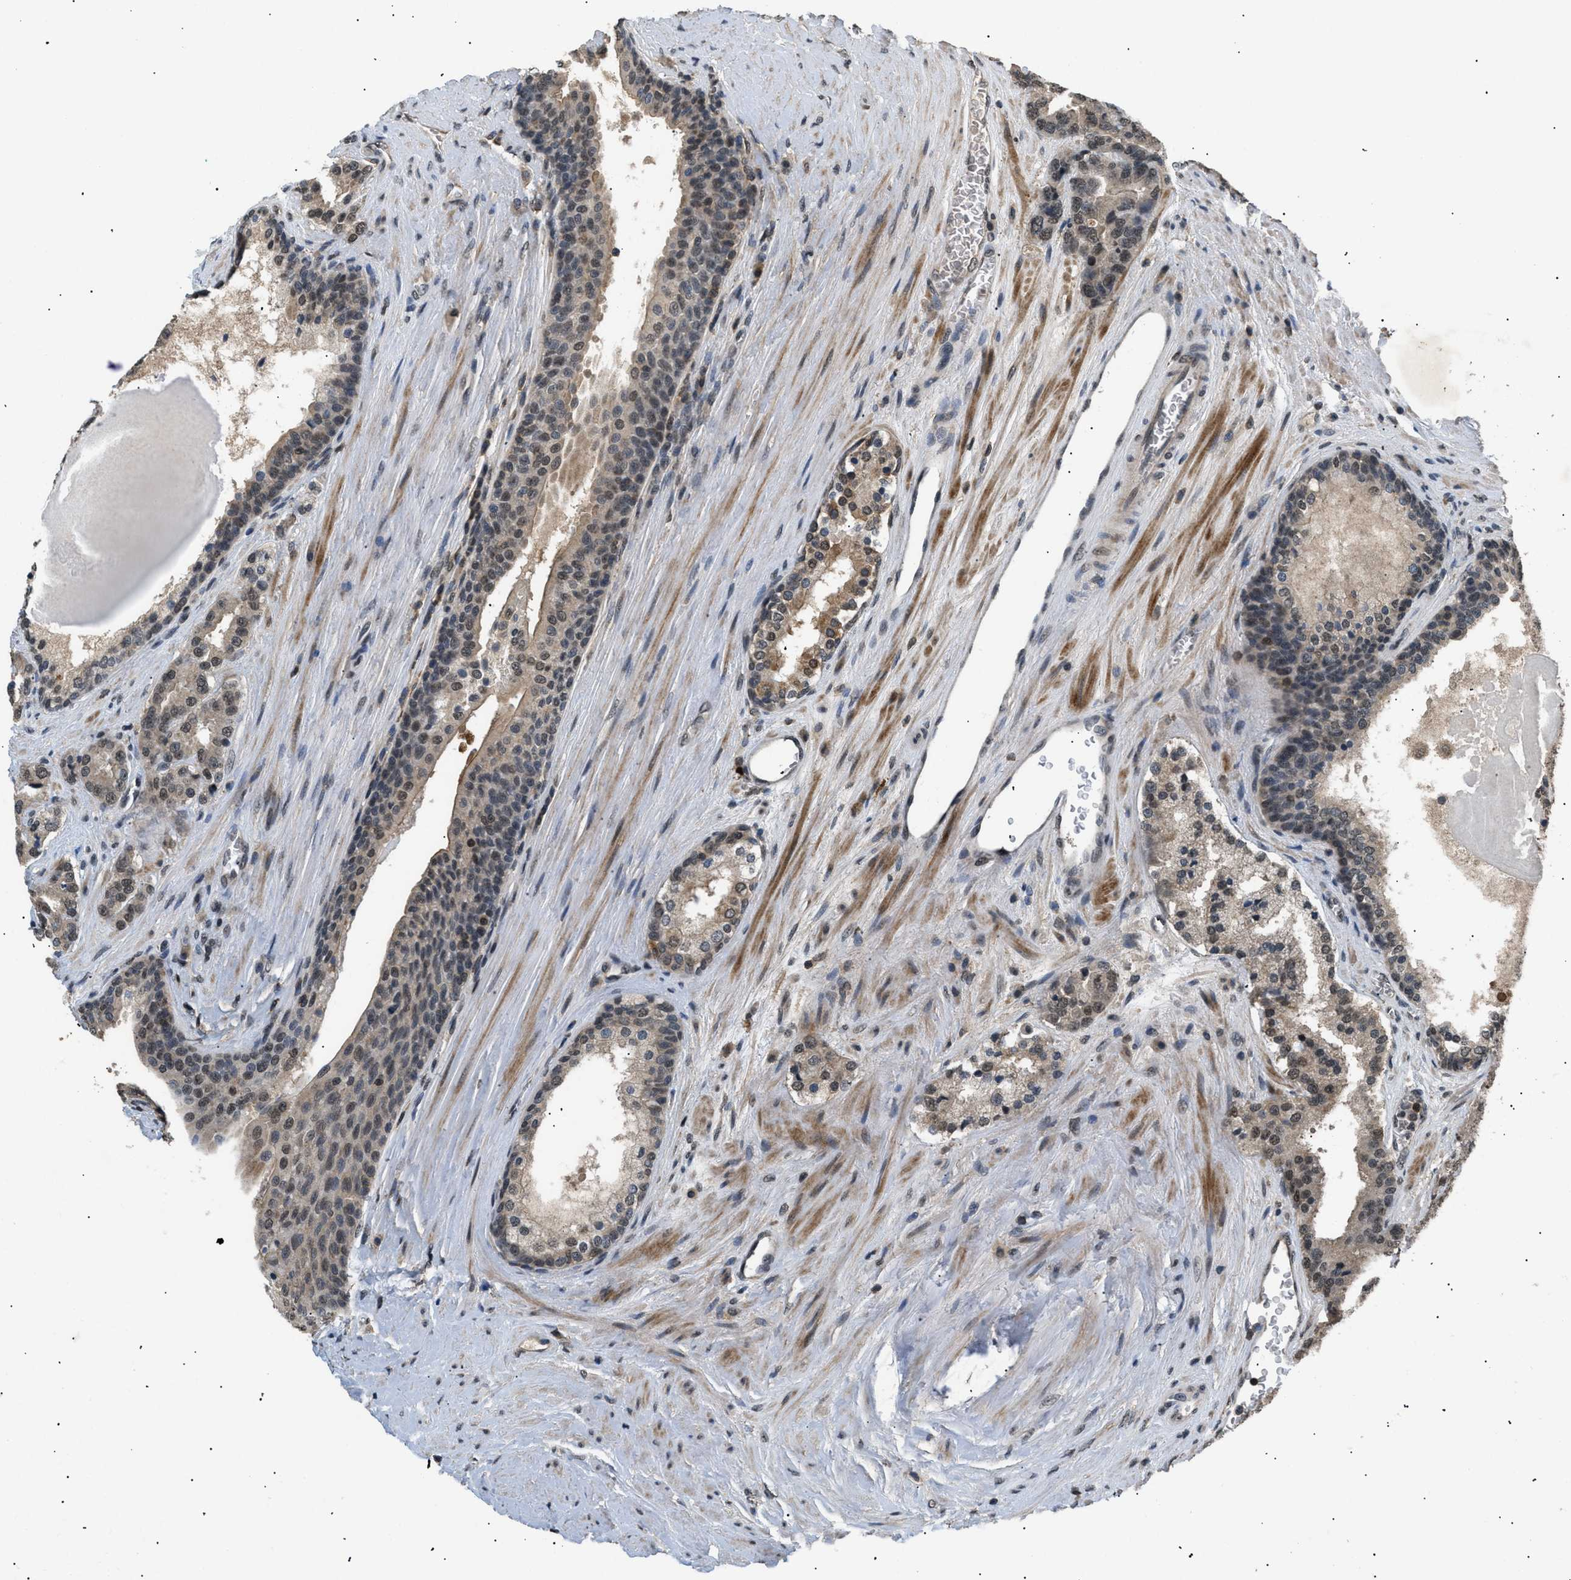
{"staining": {"intensity": "weak", "quantity": "25%-75%", "location": "nuclear"}, "tissue": "prostate cancer", "cell_type": "Tumor cells", "image_type": "cancer", "snomed": [{"axis": "morphology", "description": "Adenocarcinoma, High grade"}, {"axis": "topography", "description": "Prostate"}], "caption": "This photomicrograph reveals prostate high-grade adenocarcinoma stained with immunohistochemistry (IHC) to label a protein in brown. The nuclear of tumor cells show weak positivity for the protein. Nuclei are counter-stained blue.", "gene": "RBM5", "patient": {"sex": "male", "age": 60}}